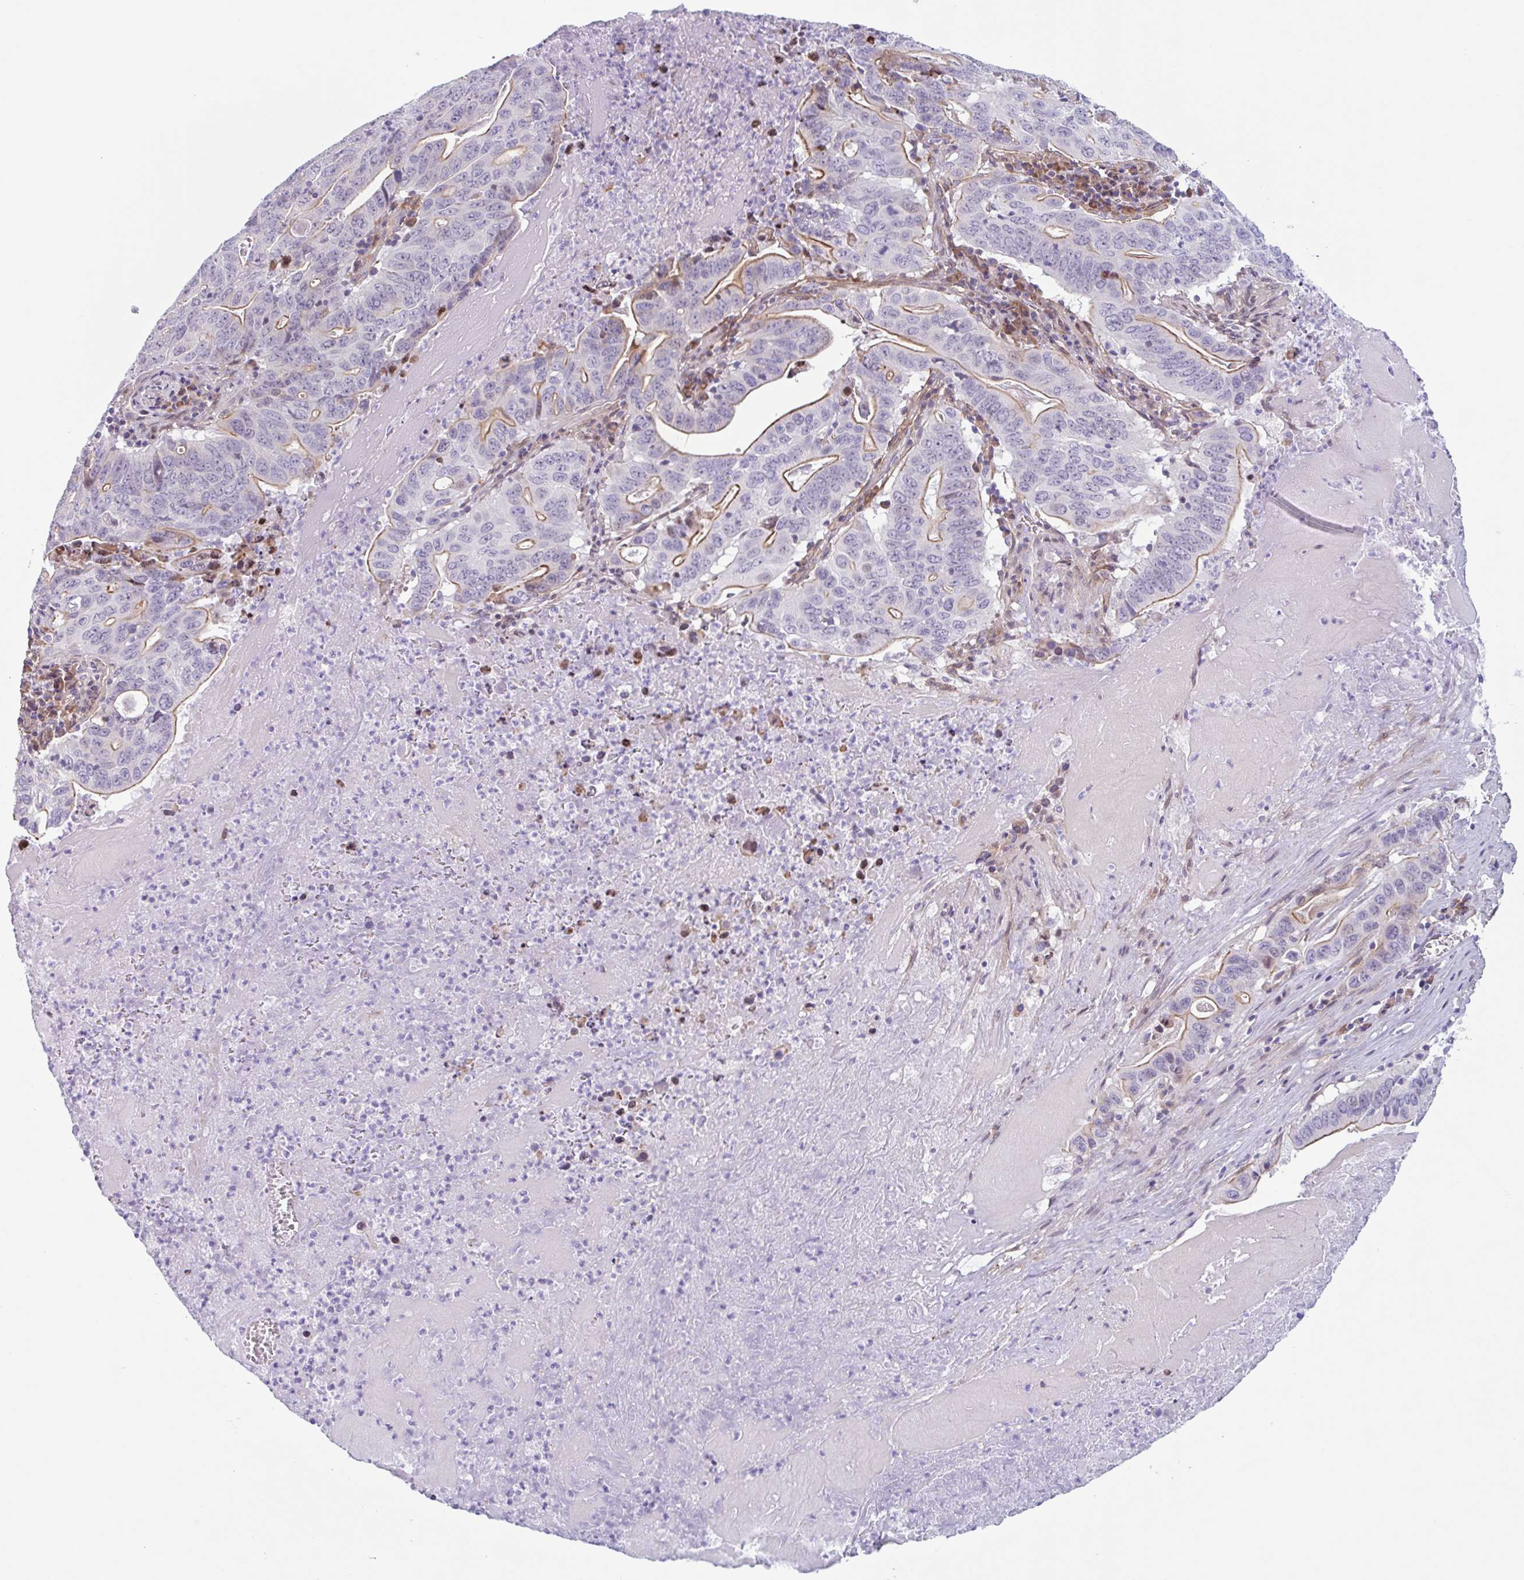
{"staining": {"intensity": "moderate", "quantity": "<25%", "location": "cytoplasmic/membranous"}, "tissue": "lung cancer", "cell_type": "Tumor cells", "image_type": "cancer", "snomed": [{"axis": "morphology", "description": "Adenocarcinoma, NOS"}, {"axis": "topography", "description": "Lung"}], "caption": "This photomicrograph exhibits lung cancer stained with immunohistochemistry (IHC) to label a protein in brown. The cytoplasmic/membranous of tumor cells show moderate positivity for the protein. Nuclei are counter-stained blue.", "gene": "MYH10", "patient": {"sex": "female", "age": 60}}